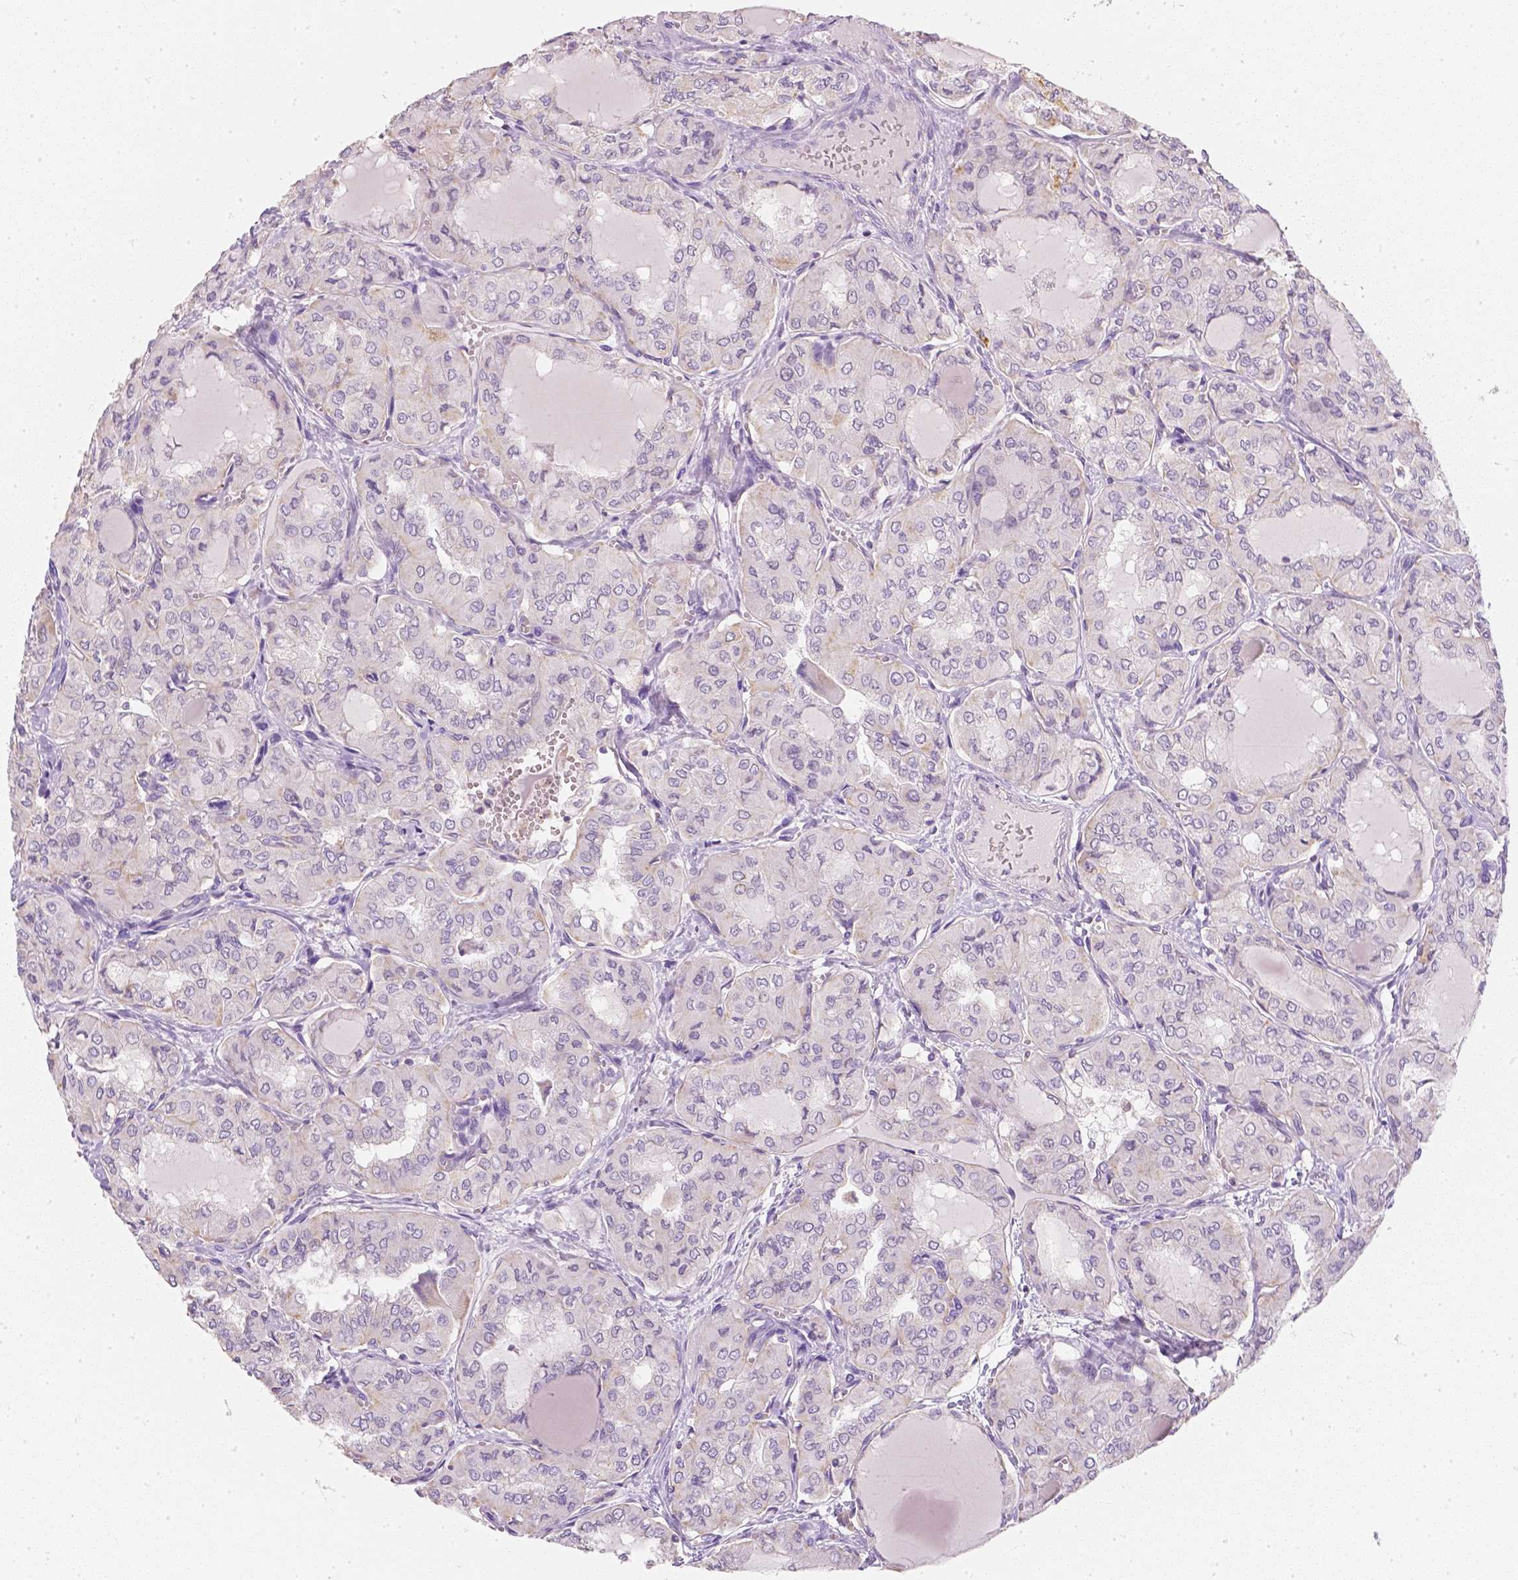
{"staining": {"intensity": "negative", "quantity": "none", "location": "none"}, "tissue": "thyroid cancer", "cell_type": "Tumor cells", "image_type": "cancer", "snomed": [{"axis": "morphology", "description": "Papillary adenocarcinoma, NOS"}, {"axis": "topography", "description": "Thyroid gland"}], "caption": "Thyroid cancer was stained to show a protein in brown. There is no significant expression in tumor cells.", "gene": "NVL", "patient": {"sex": "male", "age": 20}}